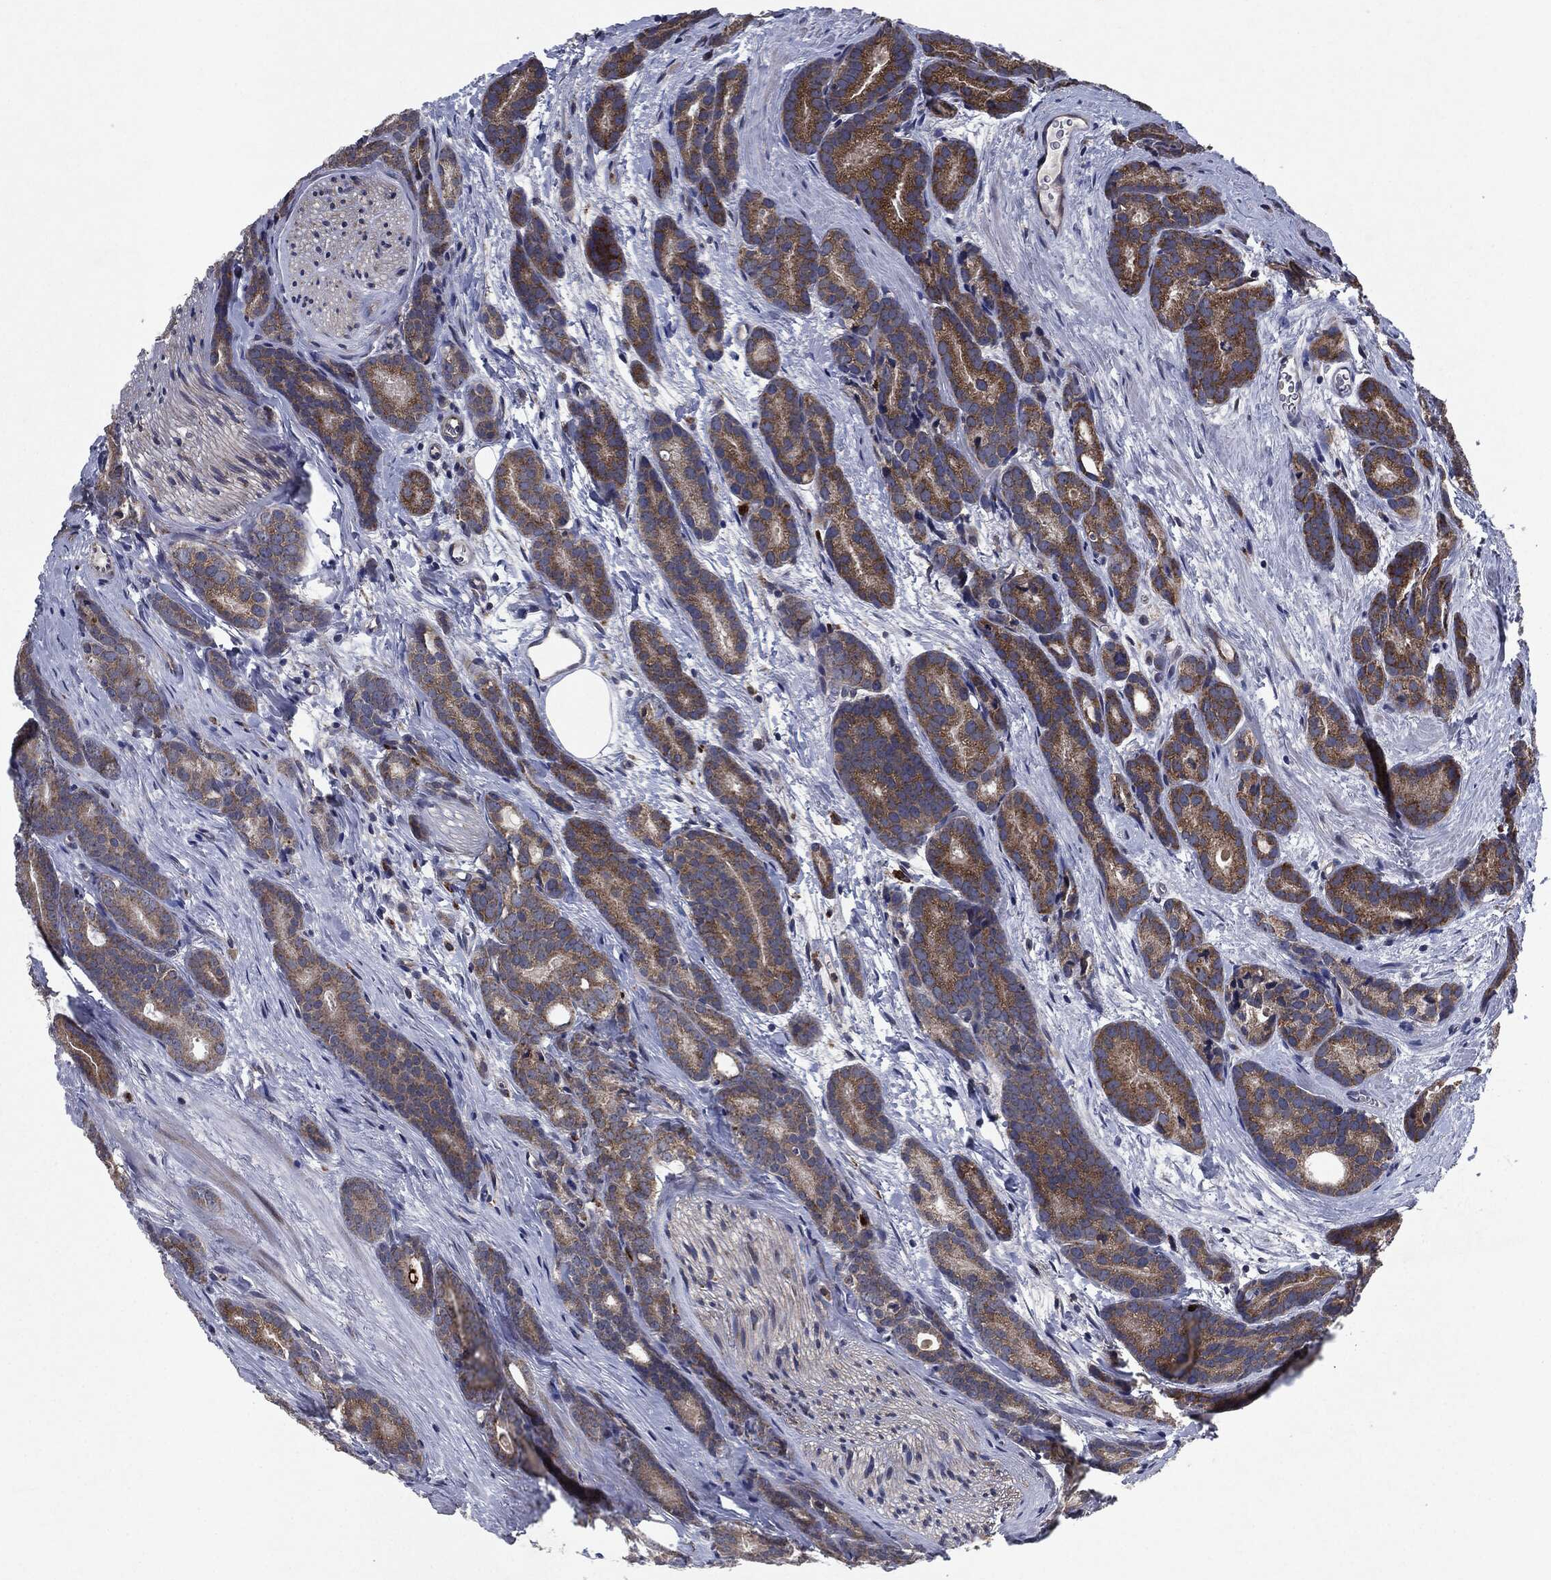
{"staining": {"intensity": "moderate", "quantity": "25%-75%", "location": "cytoplasmic/membranous"}, "tissue": "prostate cancer", "cell_type": "Tumor cells", "image_type": "cancer", "snomed": [{"axis": "morphology", "description": "Adenocarcinoma, NOS"}, {"axis": "topography", "description": "Prostate"}], "caption": "Prostate cancer stained for a protein (brown) shows moderate cytoplasmic/membranous positive positivity in about 25%-75% of tumor cells.", "gene": "SLC31A2", "patient": {"sex": "male", "age": 71}}